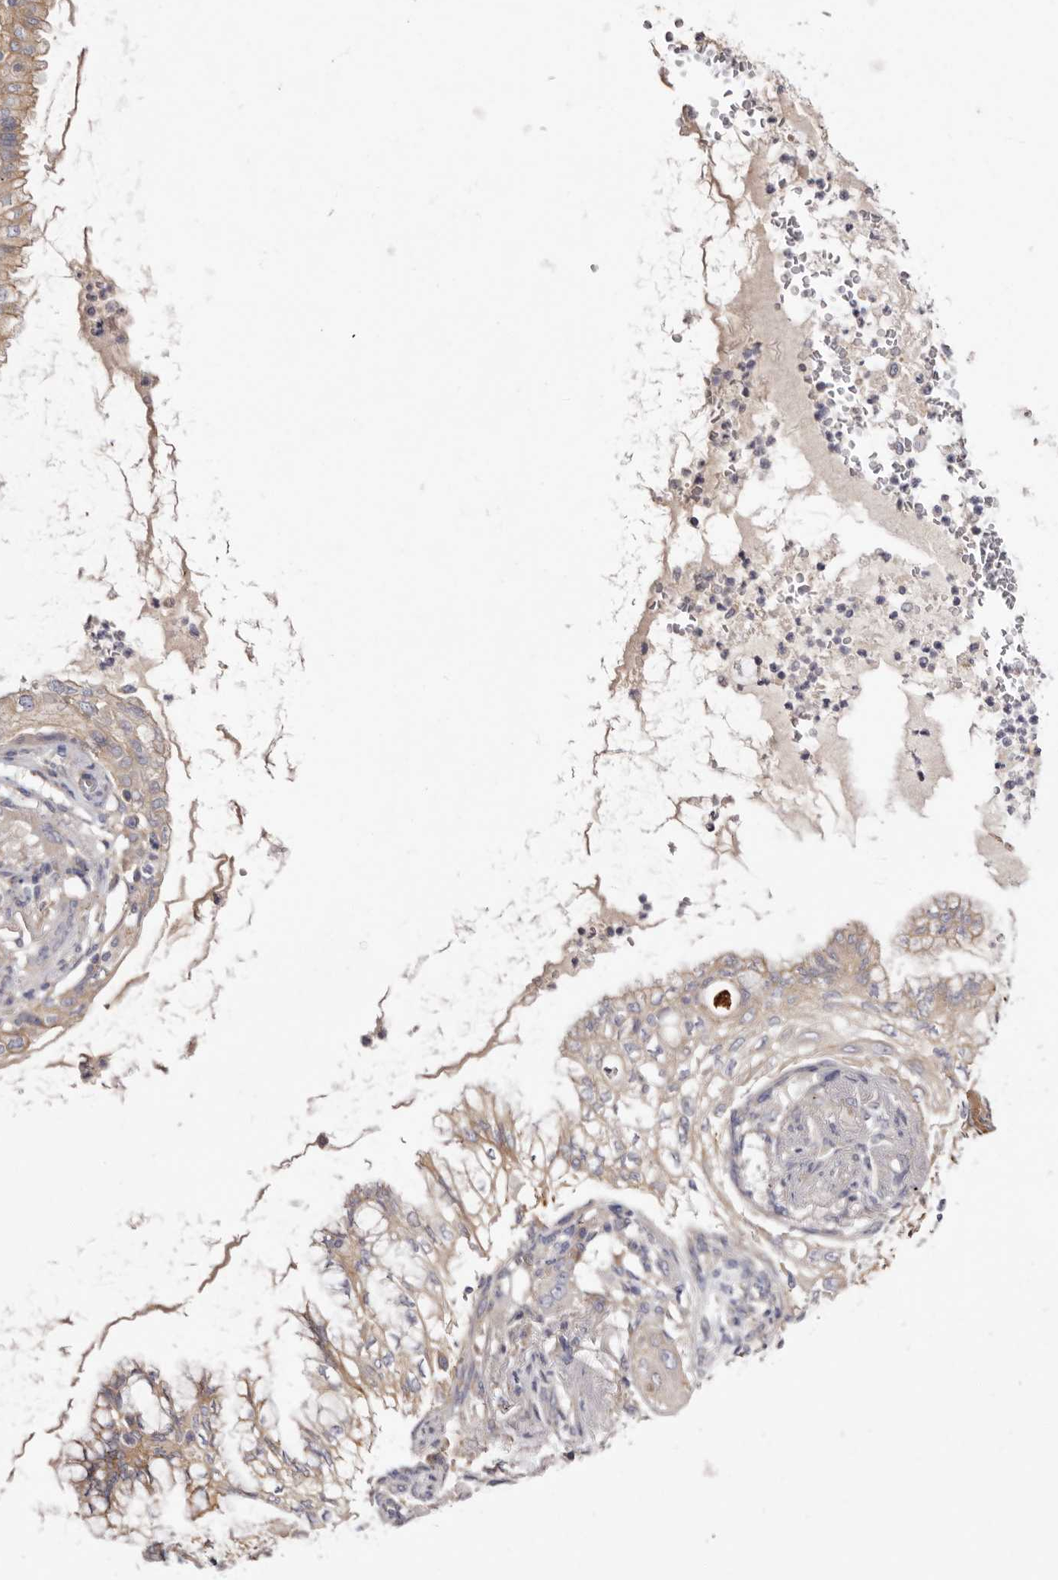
{"staining": {"intensity": "moderate", "quantity": "<25%", "location": "cytoplasmic/membranous"}, "tissue": "lung cancer", "cell_type": "Tumor cells", "image_type": "cancer", "snomed": [{"axis": "morphology", "description": "Adenocarcinoma, NOS"}, {"axis": "topography", "description": "Lung"}], "caption": "A low amount of moderate cytoplasmic/membranous positivity is identified in about <25% of tumor cells in lung cancer tissue.", "gene": "FAM167B", "patient": {"sex": "female", "age": 70}}